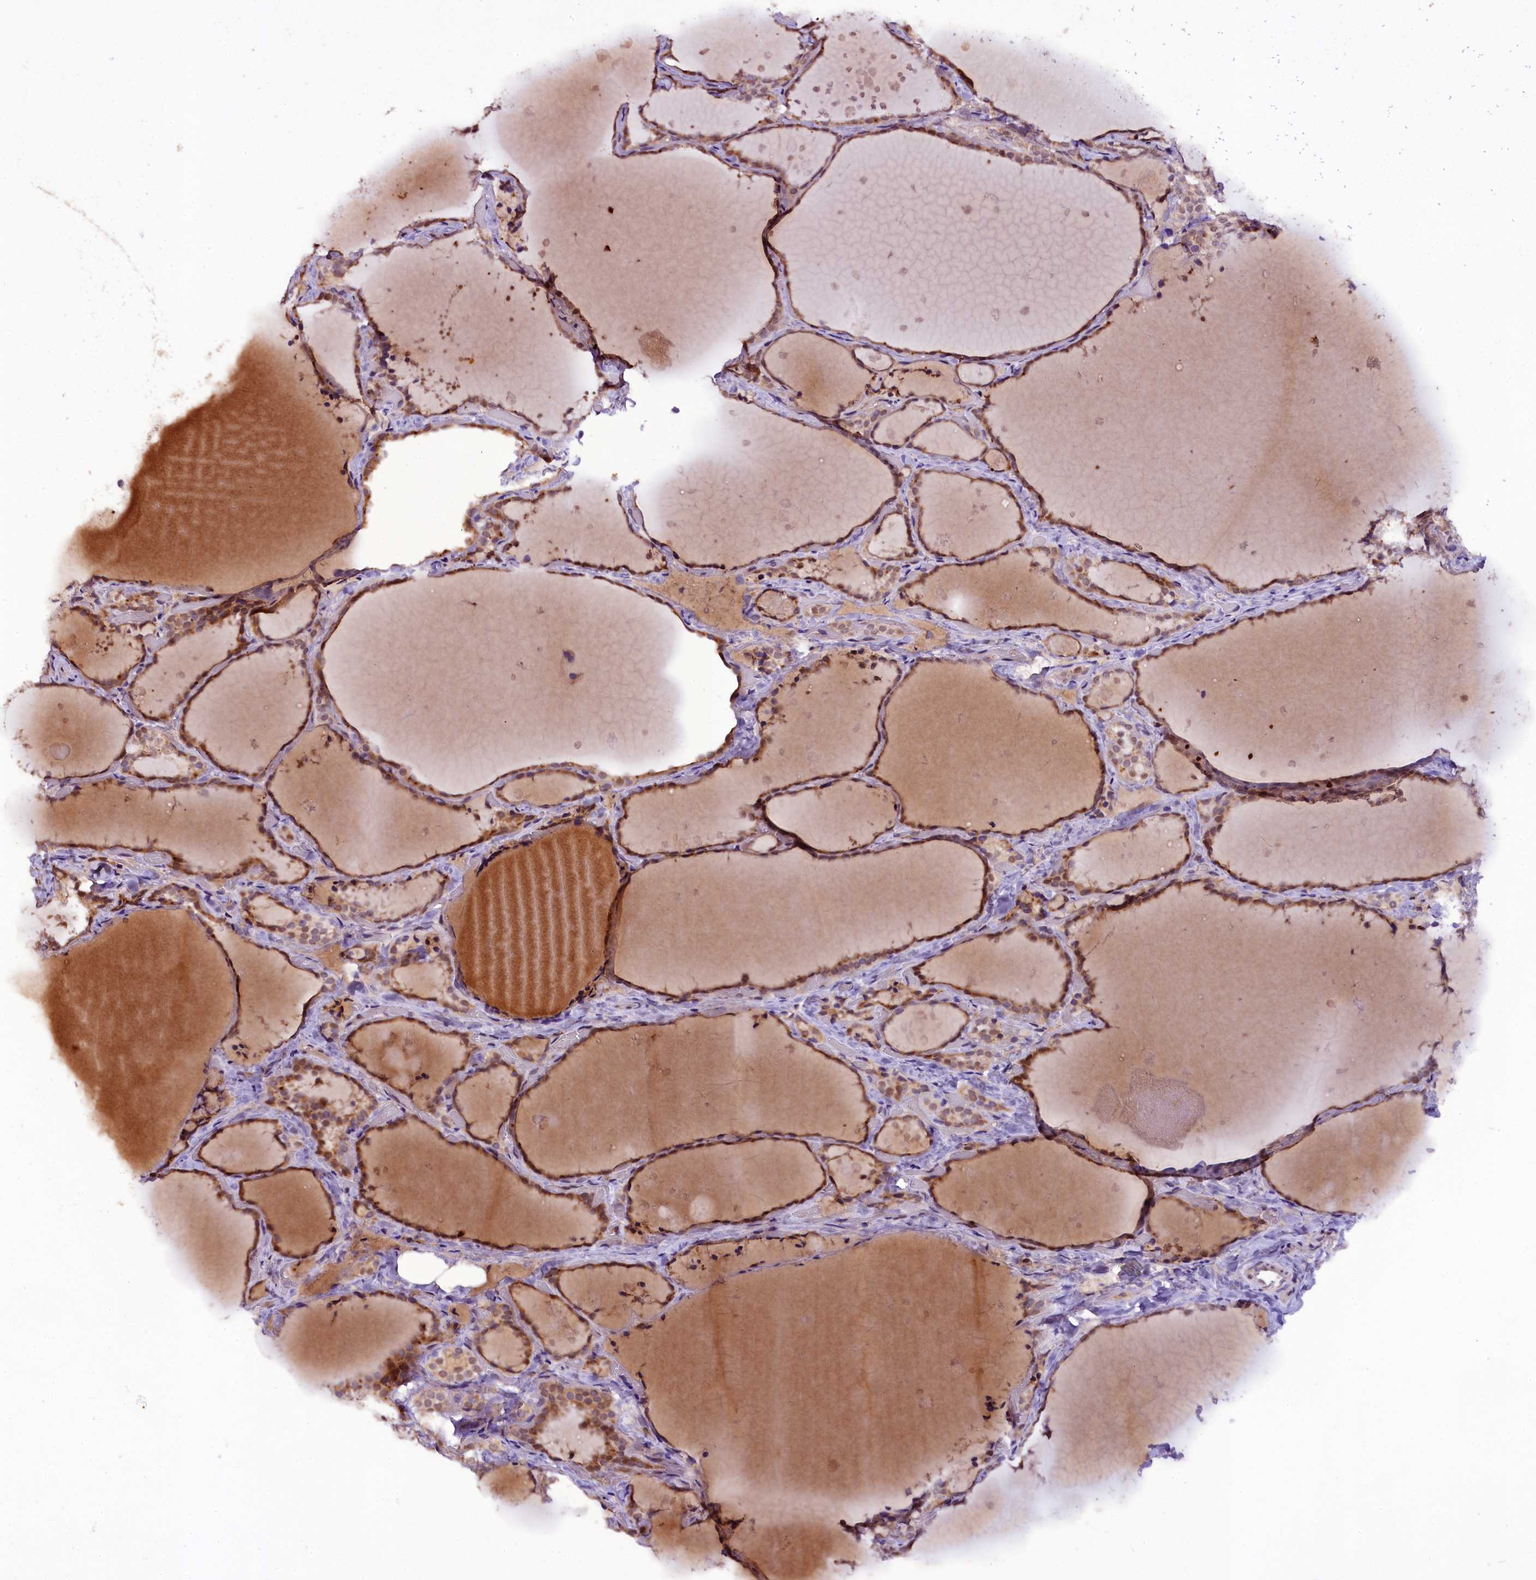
{"staining": {"intensity": "moderate", "quantity": ">75%", "location": "cytoplasmic/membranous,nuclear"}, "tissue": "thyroid gland", "cell_type": "Glandular cells", "image_type": "normal", "snomed": [{"axis": "morphology", "description": "Normal tissue, NOS"}, {"axis": "topography", "description": "Thyroid gland"}], "caption": "Thyroid gland stained with a brown dye displays moderate cytoplasmic/membranous,nuclear positive staining in approximately >75% of glandular cells.", "gene": "RPUSD2", "patient": {"sex": "female", "age": 44}}